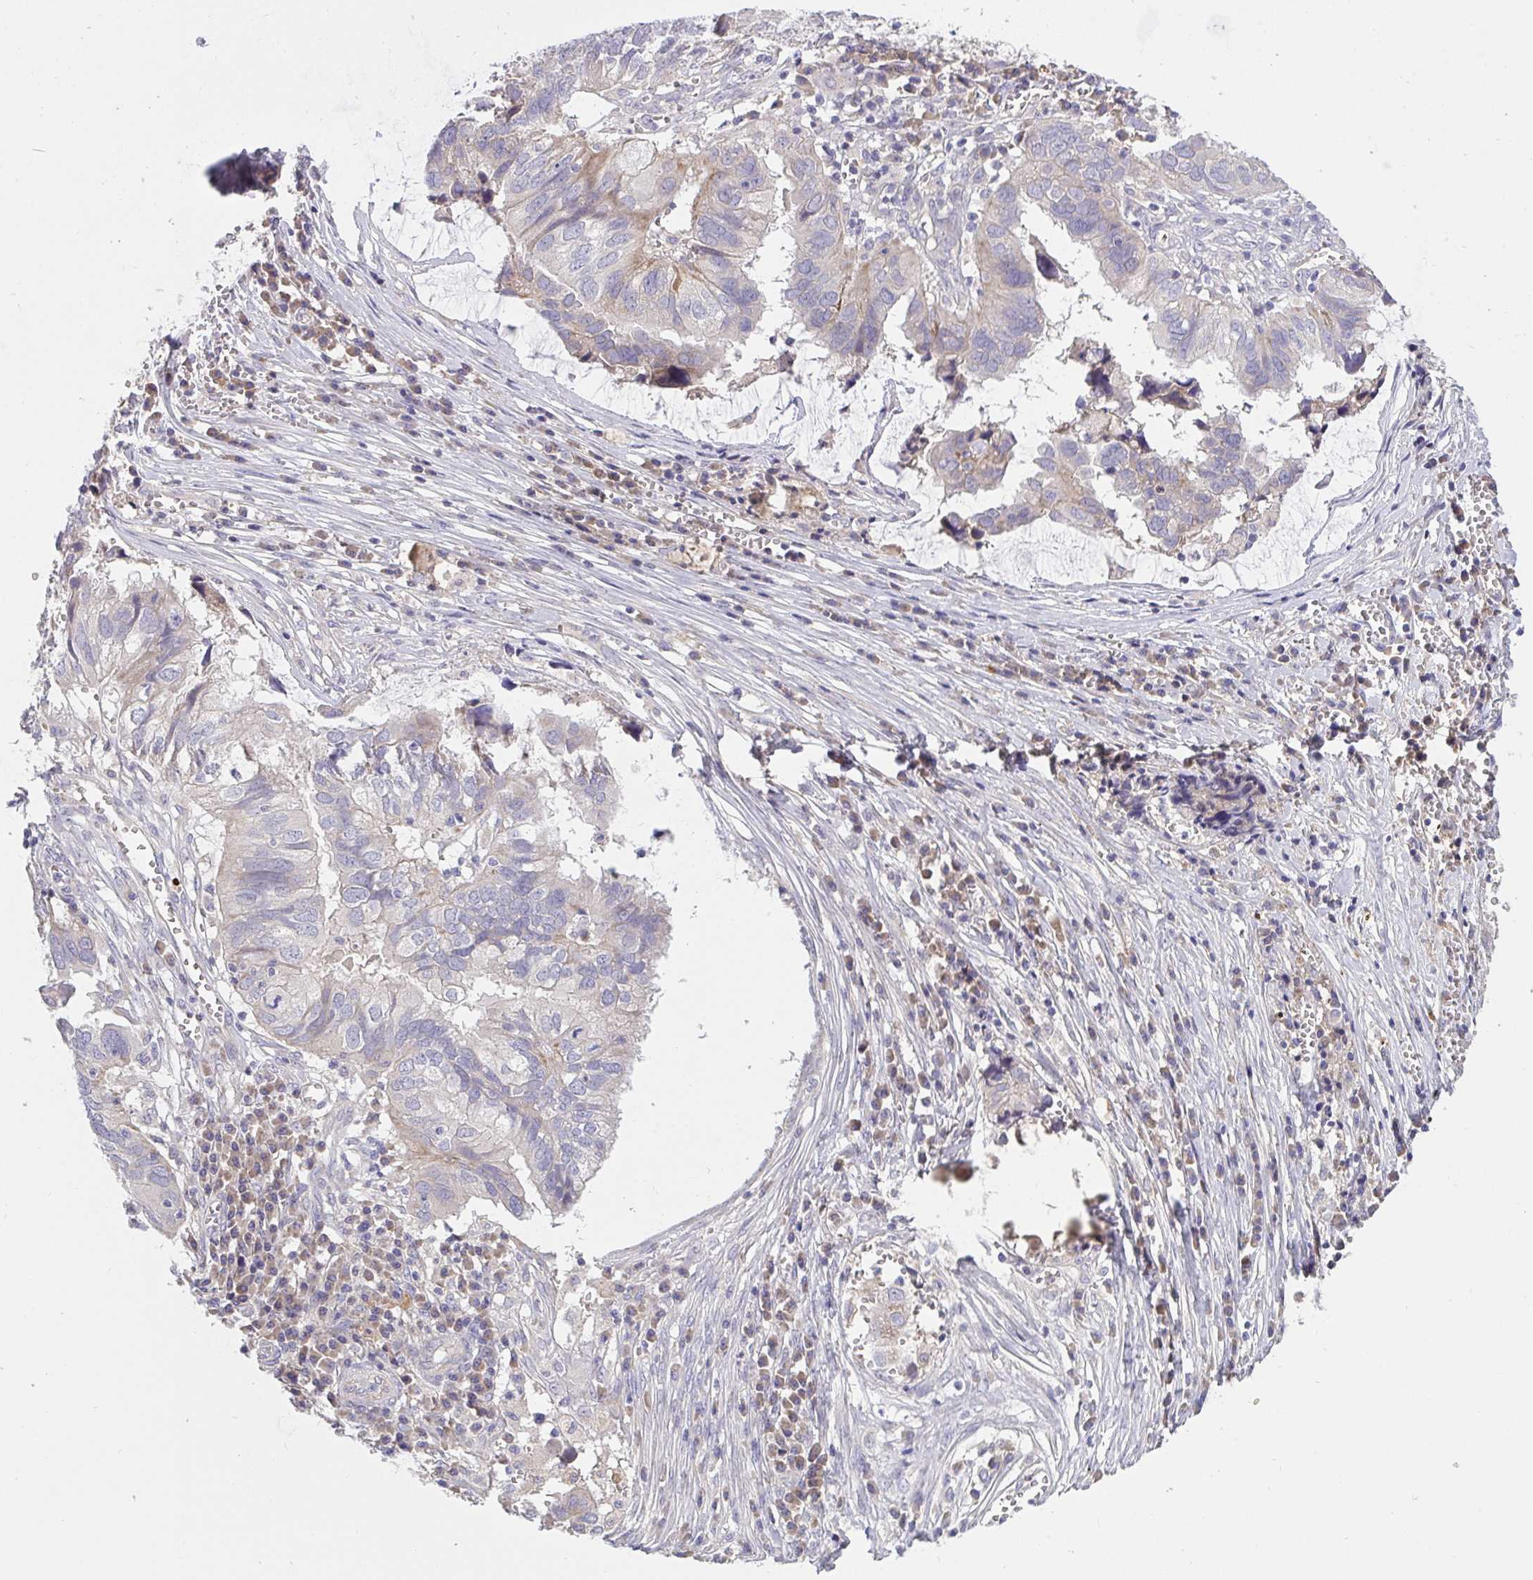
{"staining": {"intensity": "negative", "quantity": "none", "location": "none"}, "tissue": "ovarian cancer", "cell_type": "Tumor cells", "image_type": "cancer", "snomed": [{"axis": "morphology", "description": "Cystadenocarcinoma, serous, NOS"}, {"axis": "topography", "description": "Ovary"}], "caption": "Ovarian cancer was stained to show a protein in brown. There is no significant staining in tumor cells.", "gene": "ZNF581", "patient": {"sex": "female", "age": 79}}